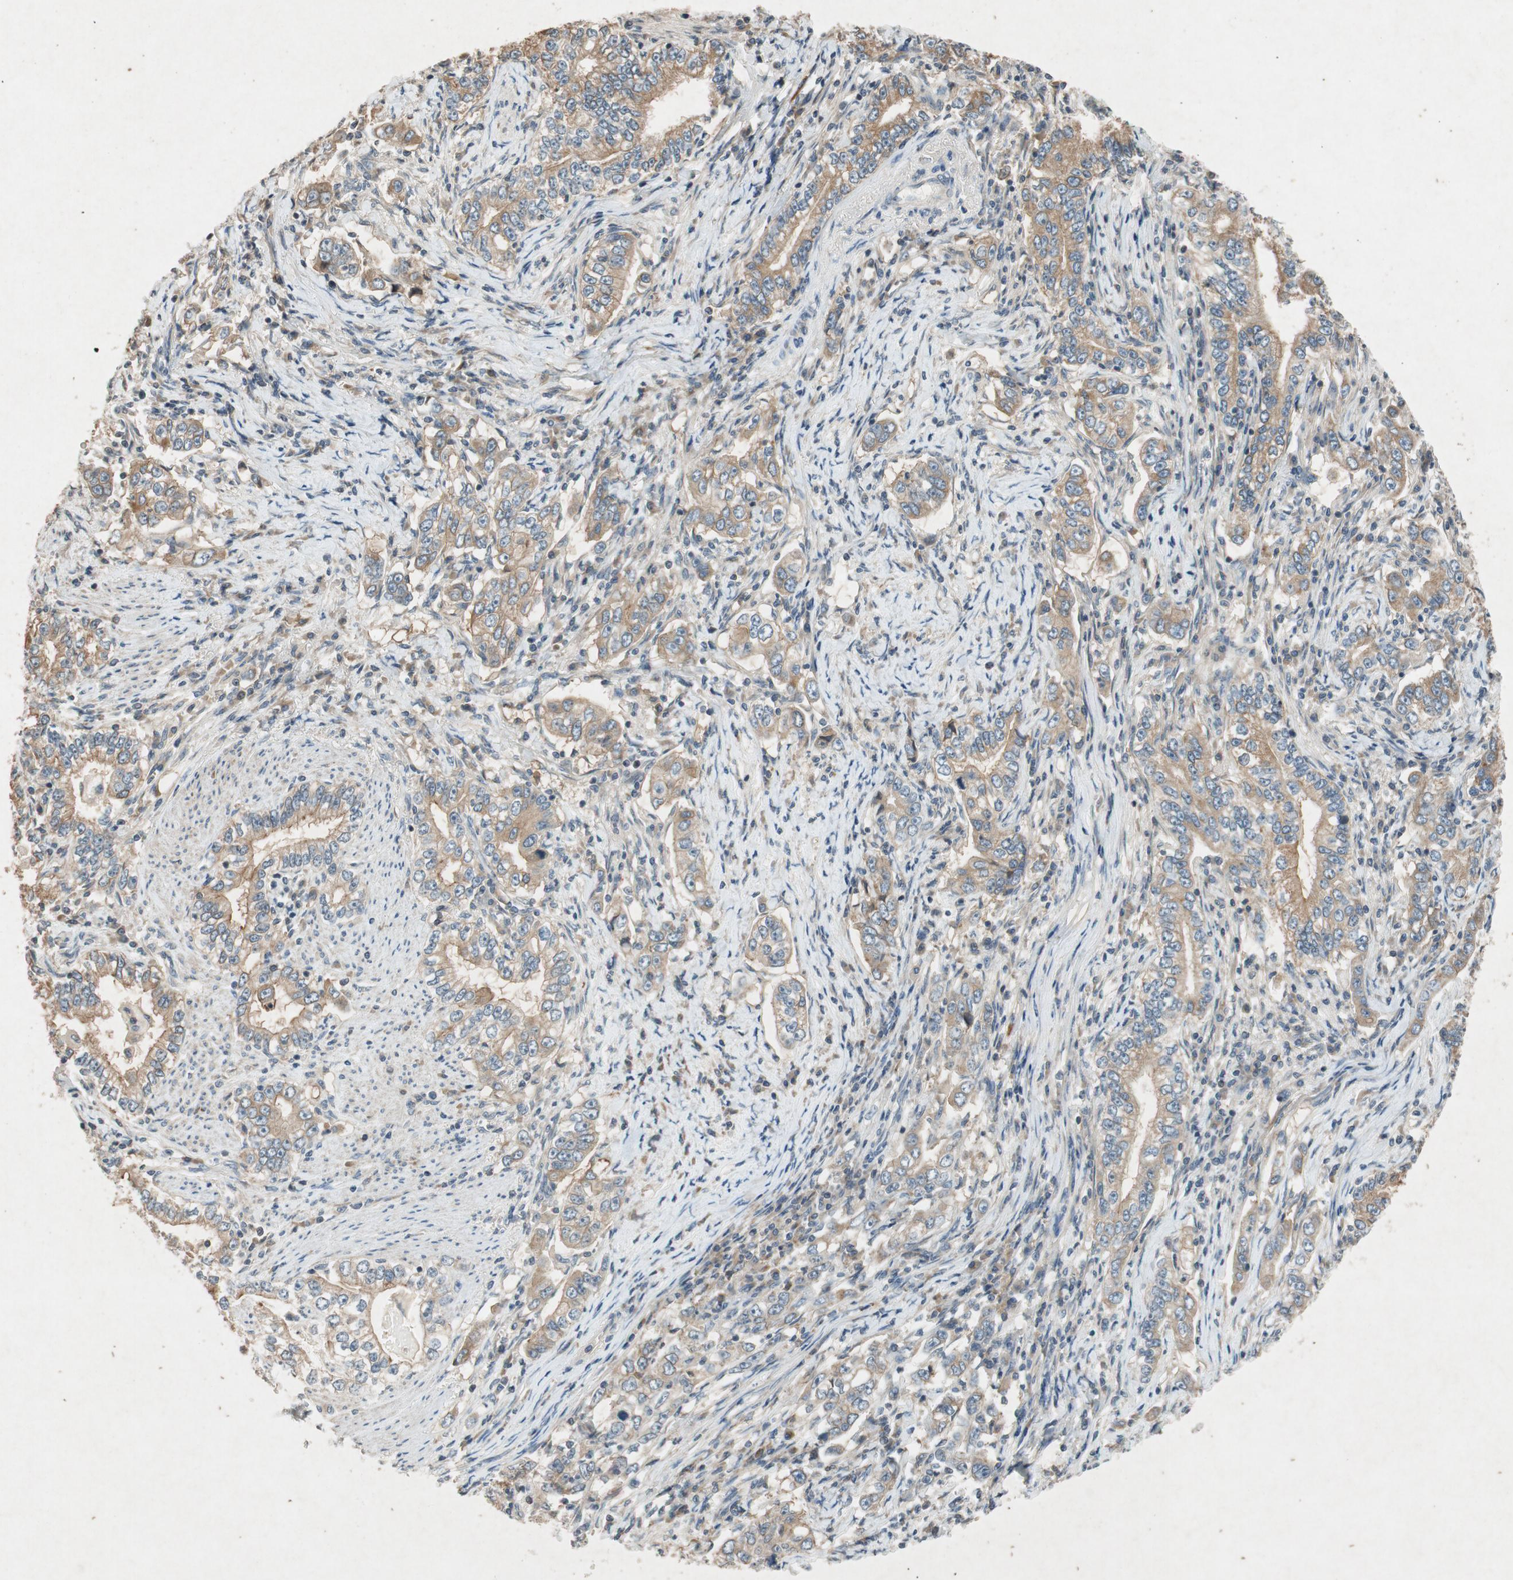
{"staining": {"intensity": "moderate", "quantity": ">75%", "location": "cytoplasmic/membranous"}, "tissue": "stomach cancer", "cell_type": "Tumor cells", "image_type": "cancer", "snomed": [{"axis": "morphology", "description": "Adenocarcinoma, NOS"}, {"axis": "topography", "description": "Stomach, lower"}], "caption": "Immunohistochemical staining of stomach cancer displays moderate cytoplasmic/membranous protein expression in approximately >75% of tumor cells. Ihc stains the protein of interest in brown and the nuclei are stained blue.", "gene": "ATP2C1", "patient": {"sex": "female", "age": 72}}